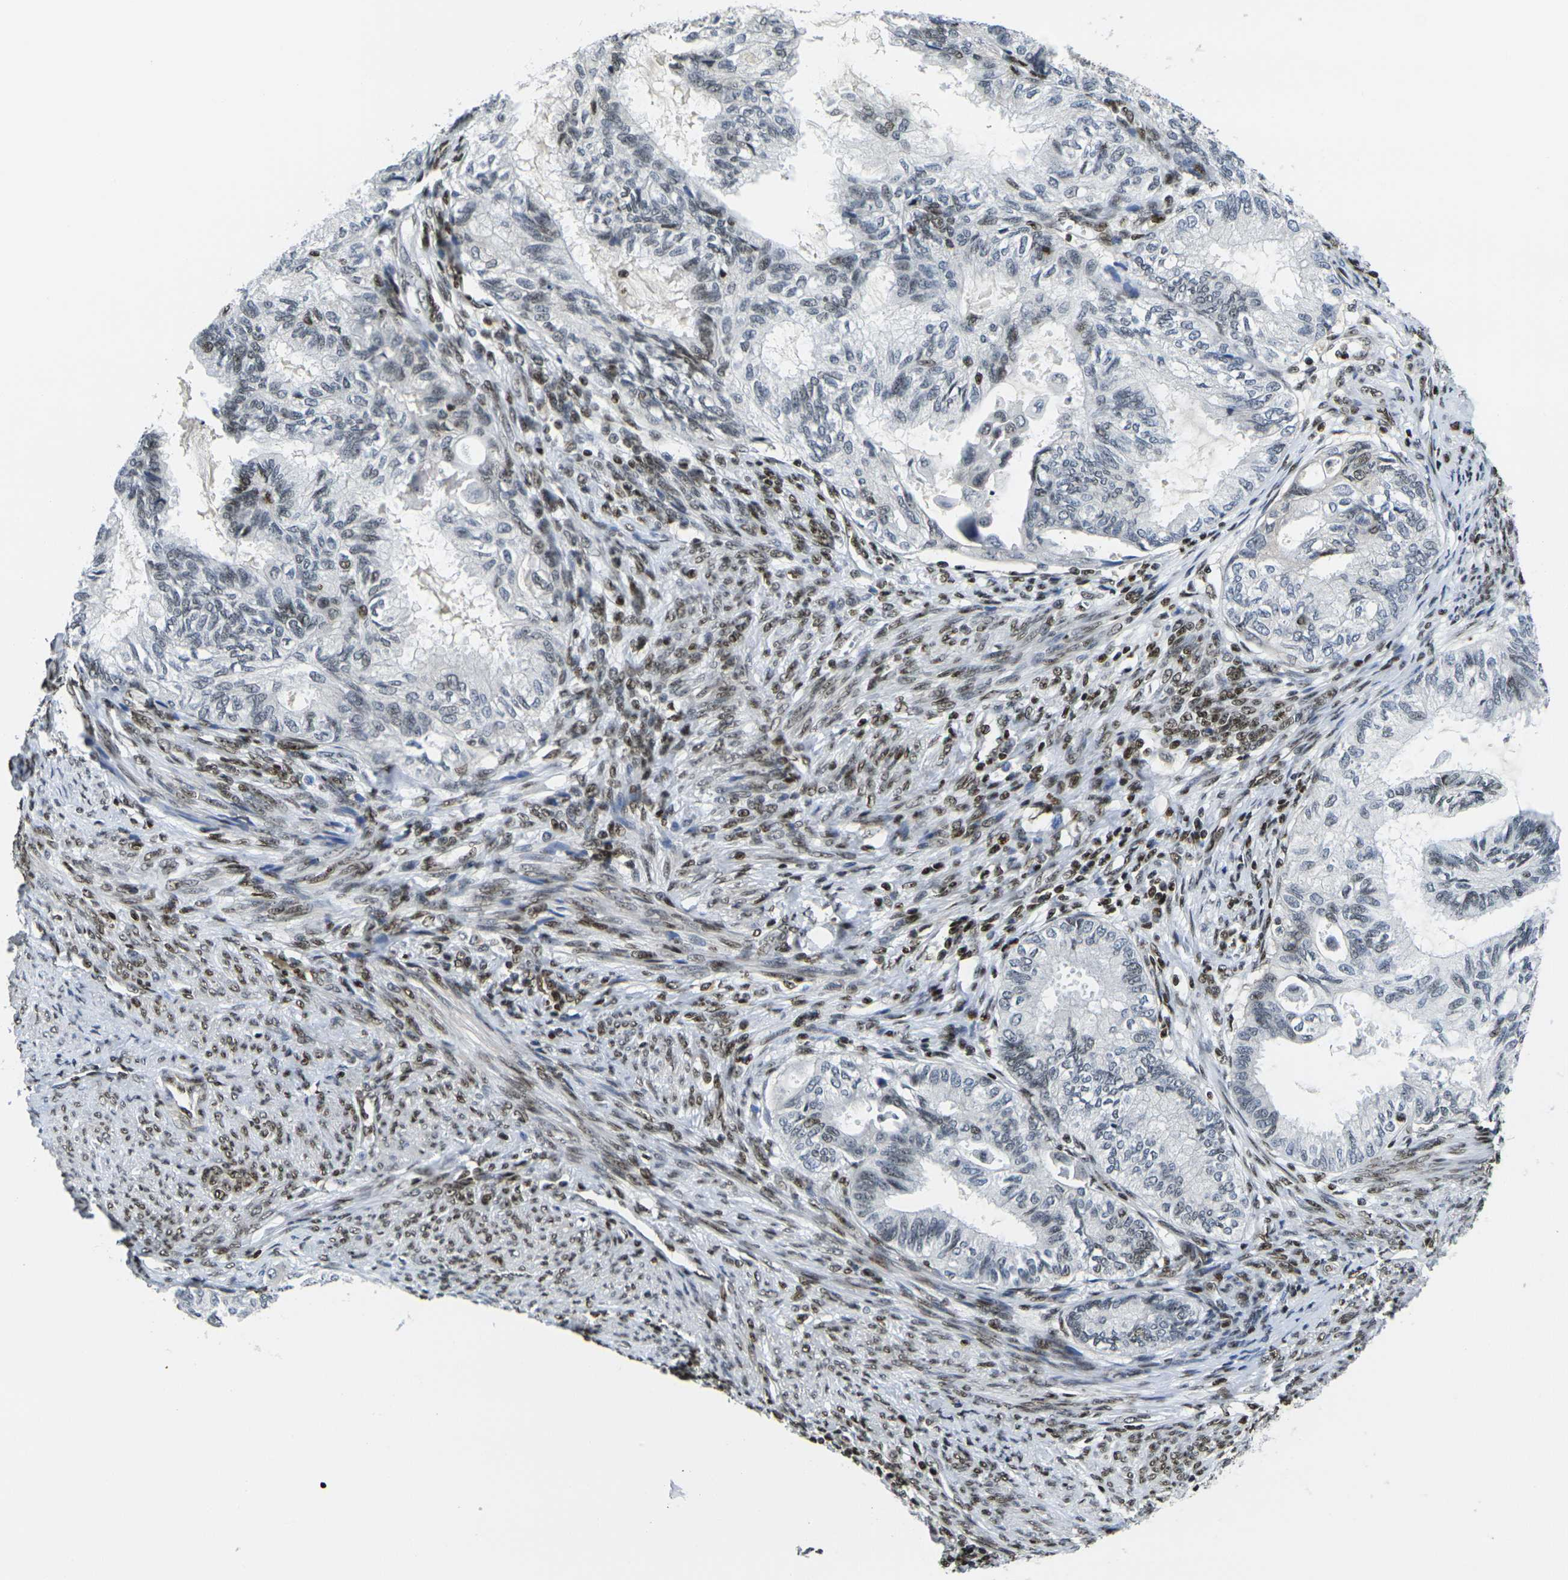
{"staining": {"intensity": "negative", "quantity": "none", "location": "none"}, "tissue": "cervical cancer", "cell_type": "Tumor cells", "image_type": "cancer", "snomed": [{"axis": "morphology", "description": "Normal tissue, NOS"}, {"axis": "morphology", "description": "Adenocarcinoma, NOS"}, {"axis": "topography", "description": "Cervix"}, {"axis": "topography", "description": "Endometrium"}], "caption": "There is no significant expression in tumor cells of cervical adenocarcinoma.", "gene": "H1-10", "patient": {"sex": "female", "age": 86}}